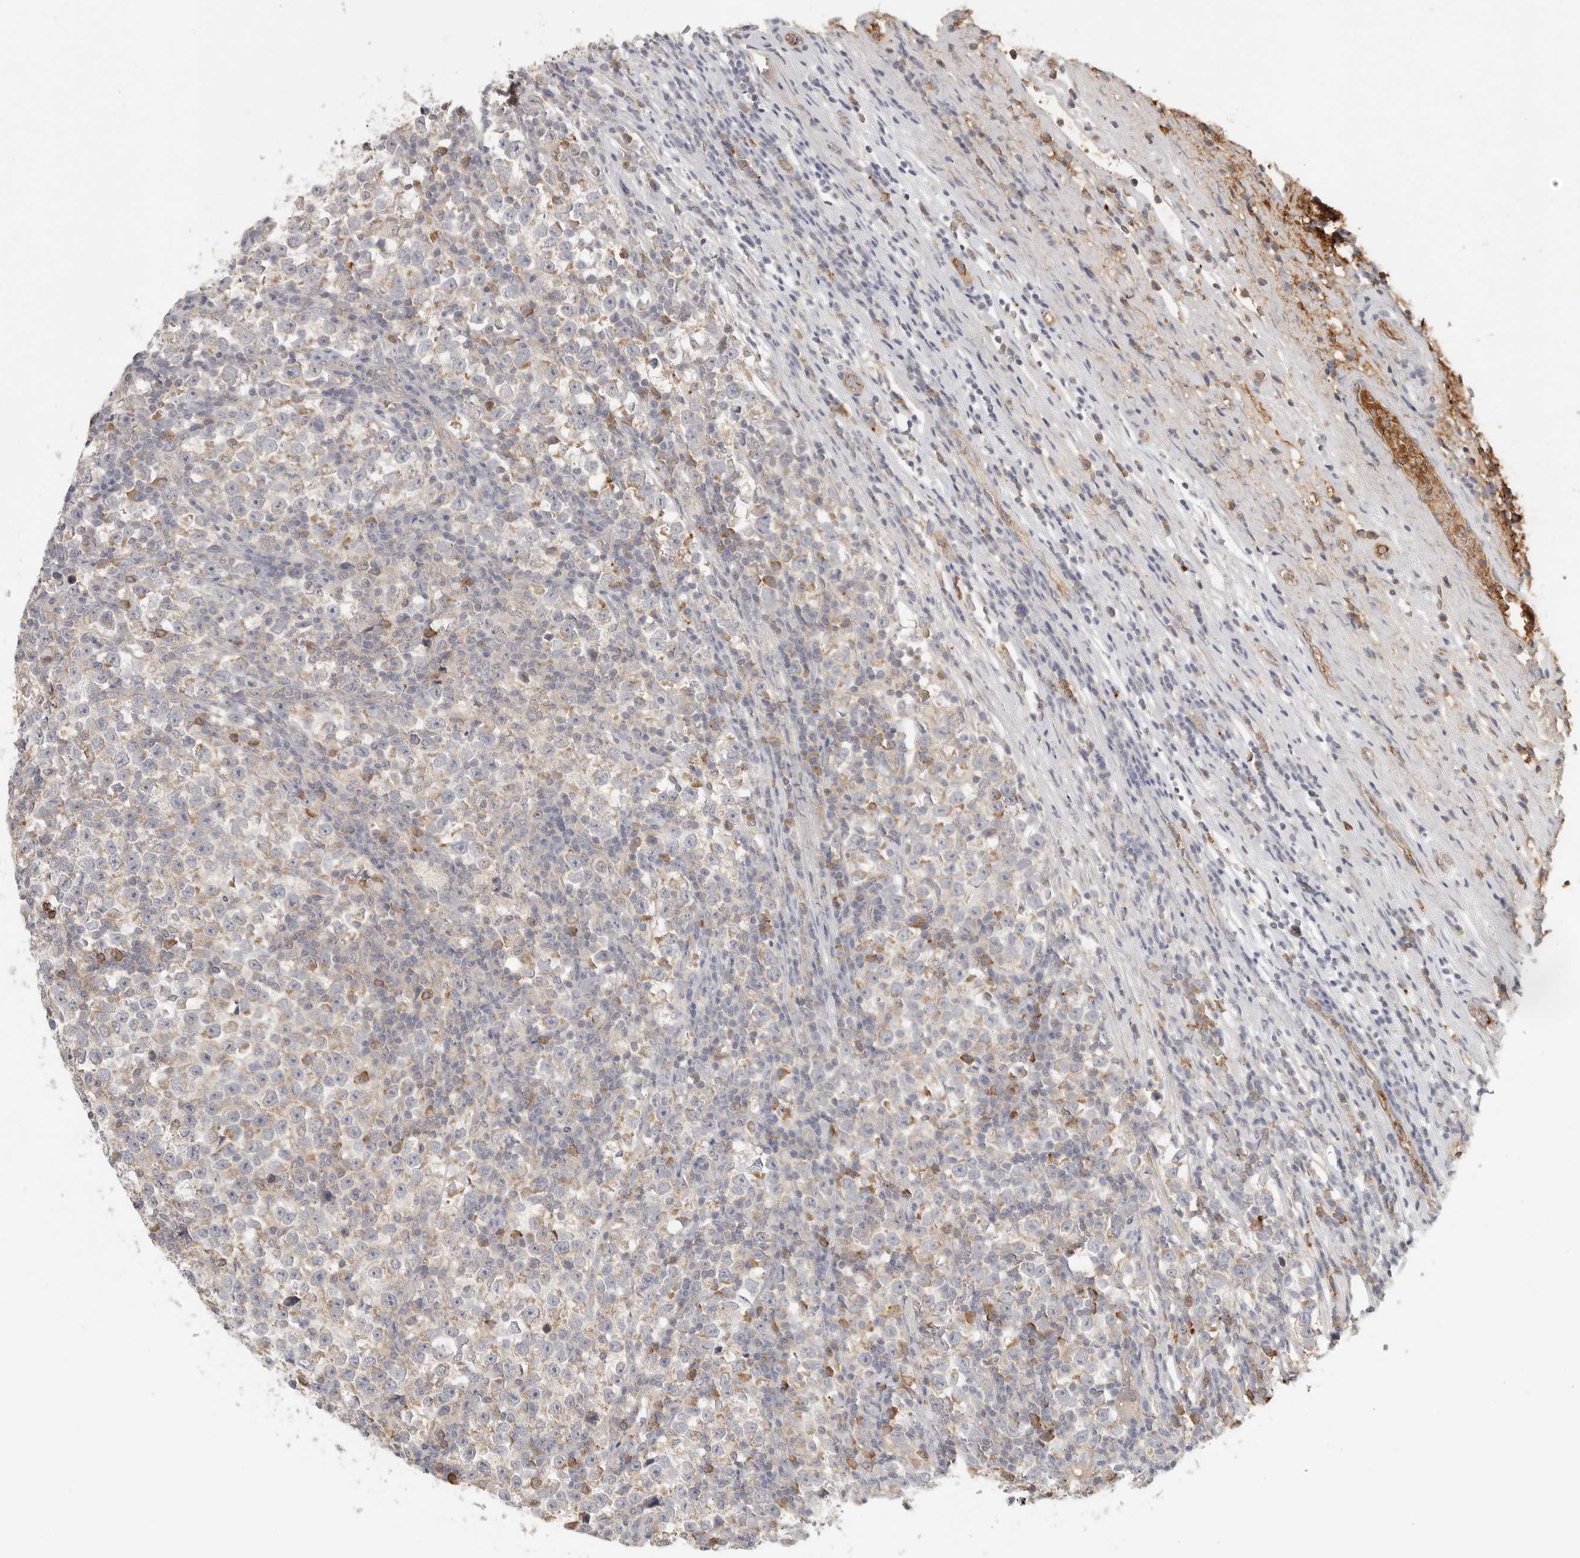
{"staining": {"intensity": "weak", "quantity": ">75%", "location": "cytoplasmic/membranous"}, "tissue": "testis cancer", "cell_type": "Tumor cells", "image_type": "cancer", "snomed": [{"axis": "morphology", "description": "Normal tissue, NOS"}, {"axis": "morphology", "description": "Seminoma, NOS"}, {"axis": "topography", "description": "Testis"}], "caption": "This image displays IHC staining of human testis cancer, with low weak cytoplasmic/membranous staining in approximately >75% of tumor cells.", "gene": "SLC25A36", "patient": {"sex": "male", "age": 43}}